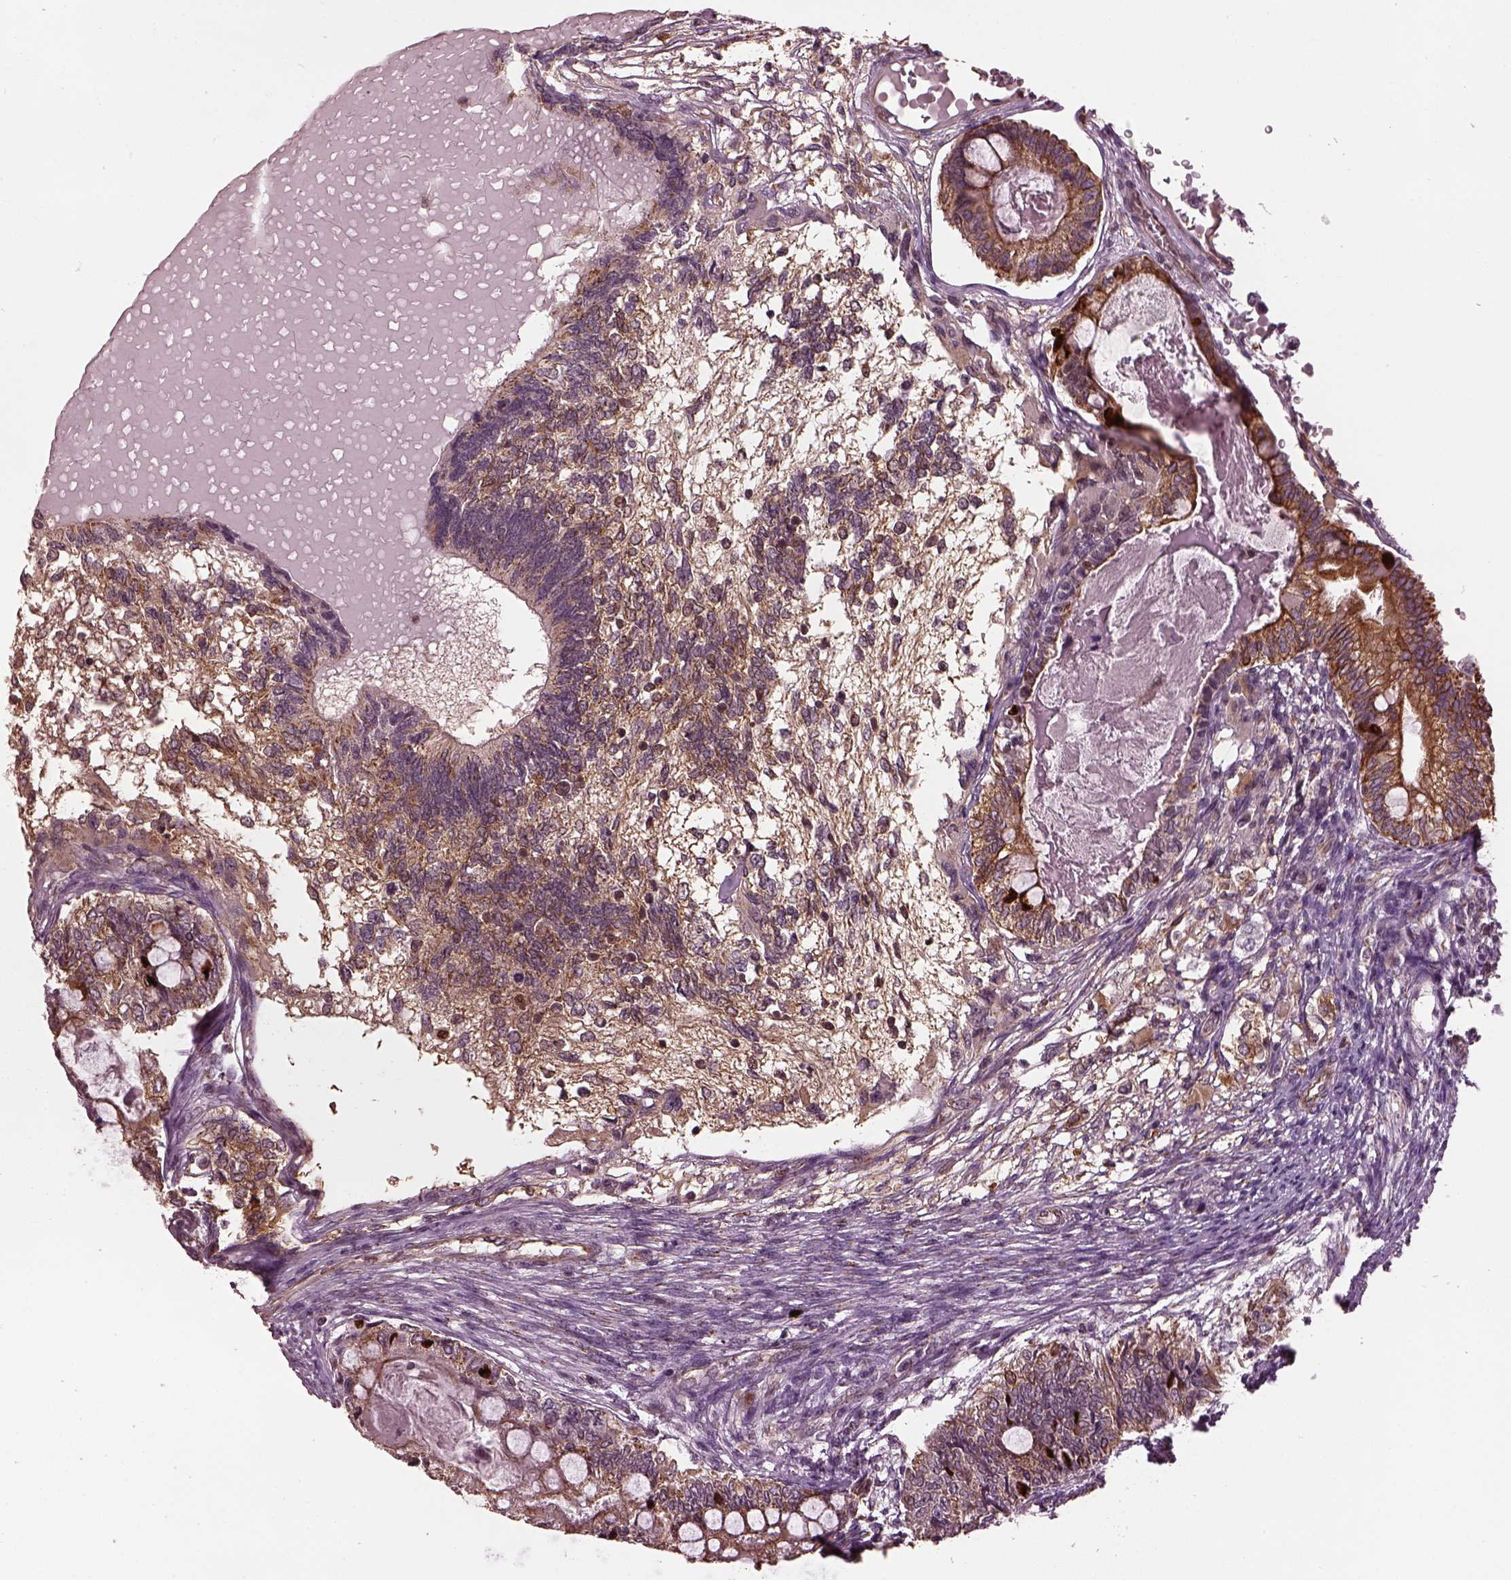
{"staining": {"intensity": "moderate", "quantity": "25%-75%", "location": "cytoplasmic/membranous"}, "tissue": "testis cancer", "cell_type": "Tumor cells", "image_type": "cancer", "snomed": [{"axis": "morphology", "description": "Seminoma, NOS"}, {"axis": "morphology", "description": "Carcinoma, Embryonal, NOS"}, {"axis": "topography", "description": "Testis"}], "caption": "The histopathology image shows staining of testis cancer, revealing moderate cytoplasmic/membranous protein staining (brown color) within tumor cells. The protein is shown in brown color, while the nuclei are stained blue.", "gene": "RUFY3", "patient": {"sex": "male", "age": 41}}